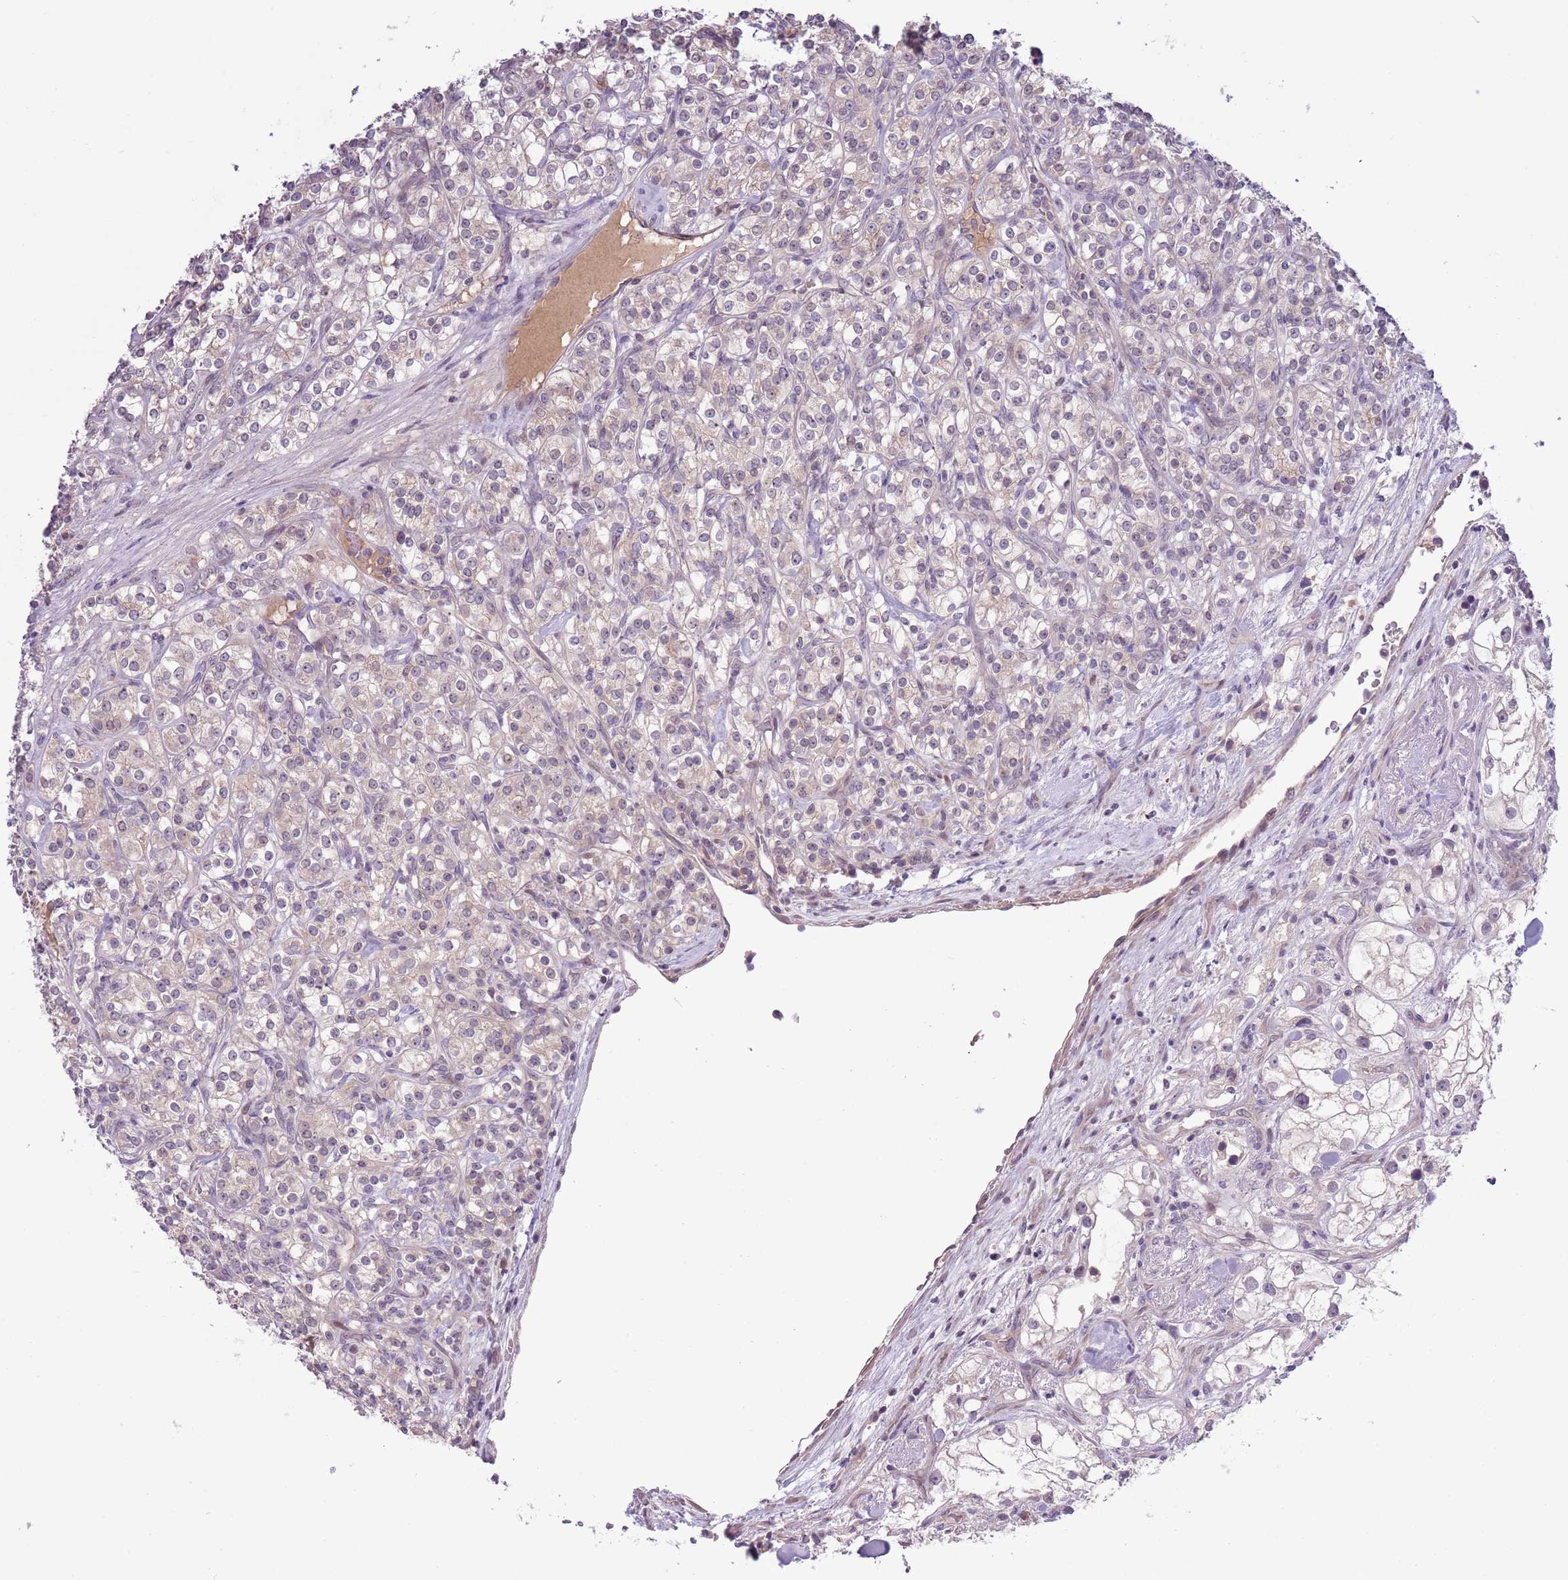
{"staining": {"intensity": "negative", "quantity": "none", "location": "none"}, "tissue": "renal cancer", "cell_type": "Tumor cells", "image_type": "cancer", "snomed": [{"axis": "morphology", "description": "Adenocarcinoma, NOS"}, {"axis": "topography", "description": "Kidney"}], "caption": "Immunohistochemistry (IHC) micrograph of human renal adenocarcinoma stained for a protein (brown), which exhibits no expression in tumor cells.", "gene": "SHROOM3", "patient": {"sex": "male", "age": 77}}